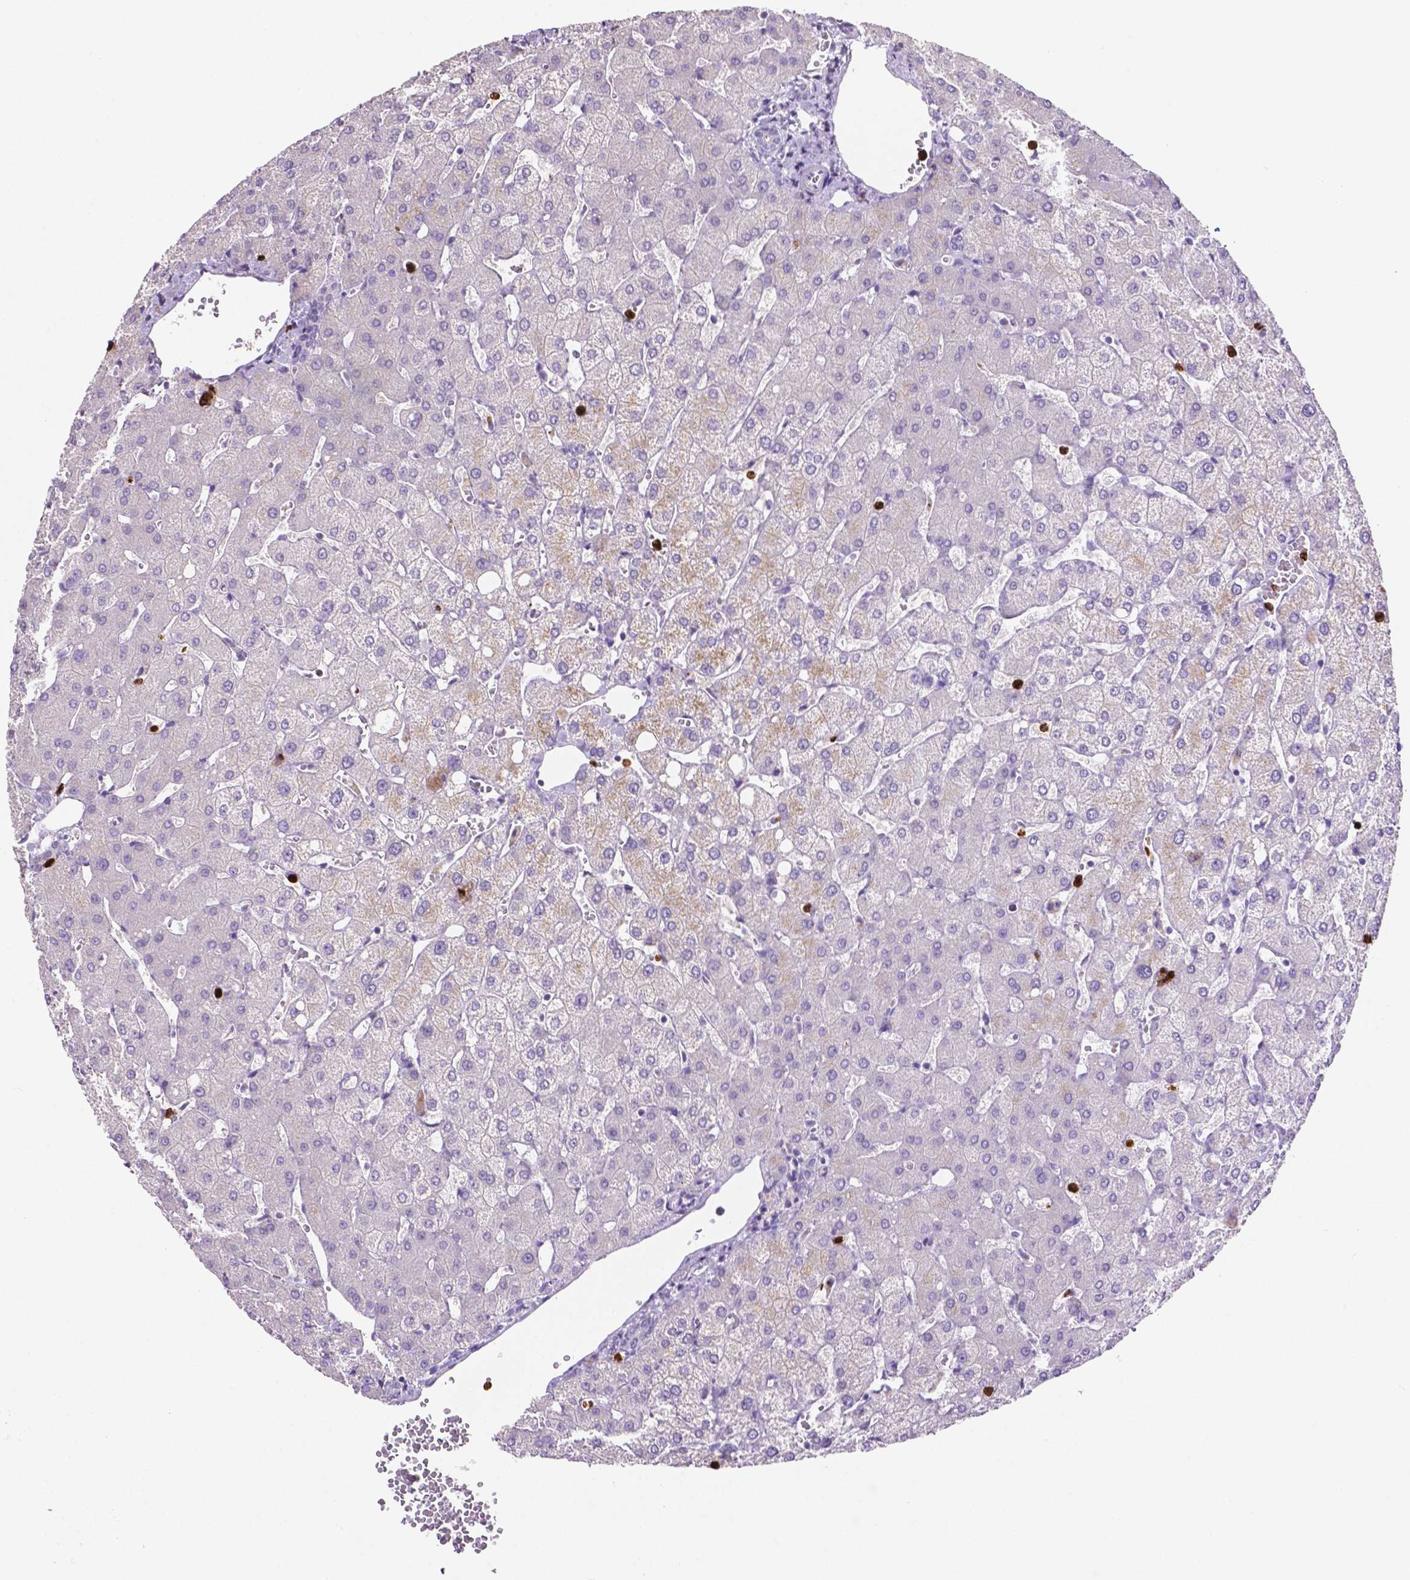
{"staining": {"intensity": "negative", "quantity": "none", "location": "none"}, "tissue": "liver", "cell_type": "Cholangiocytes", "image_type": "normal", "snomed": [{"axis": "morphology", "description": "Normal tissue, NOS"}, {"axis": "topography", "description": "Liver"}], "caption": "A high-resolution photomicrograph shows immunohistochemistry (IHC) staining of normal liver, which shows no significant expression in cholangiocytes. (Brightfield microscopy of DAB (3,3'-diaminobenzidine) immunohistochemistry at high magnification).", "gene": "MMP9", "patient": {"sex": "female", "age": 54}}